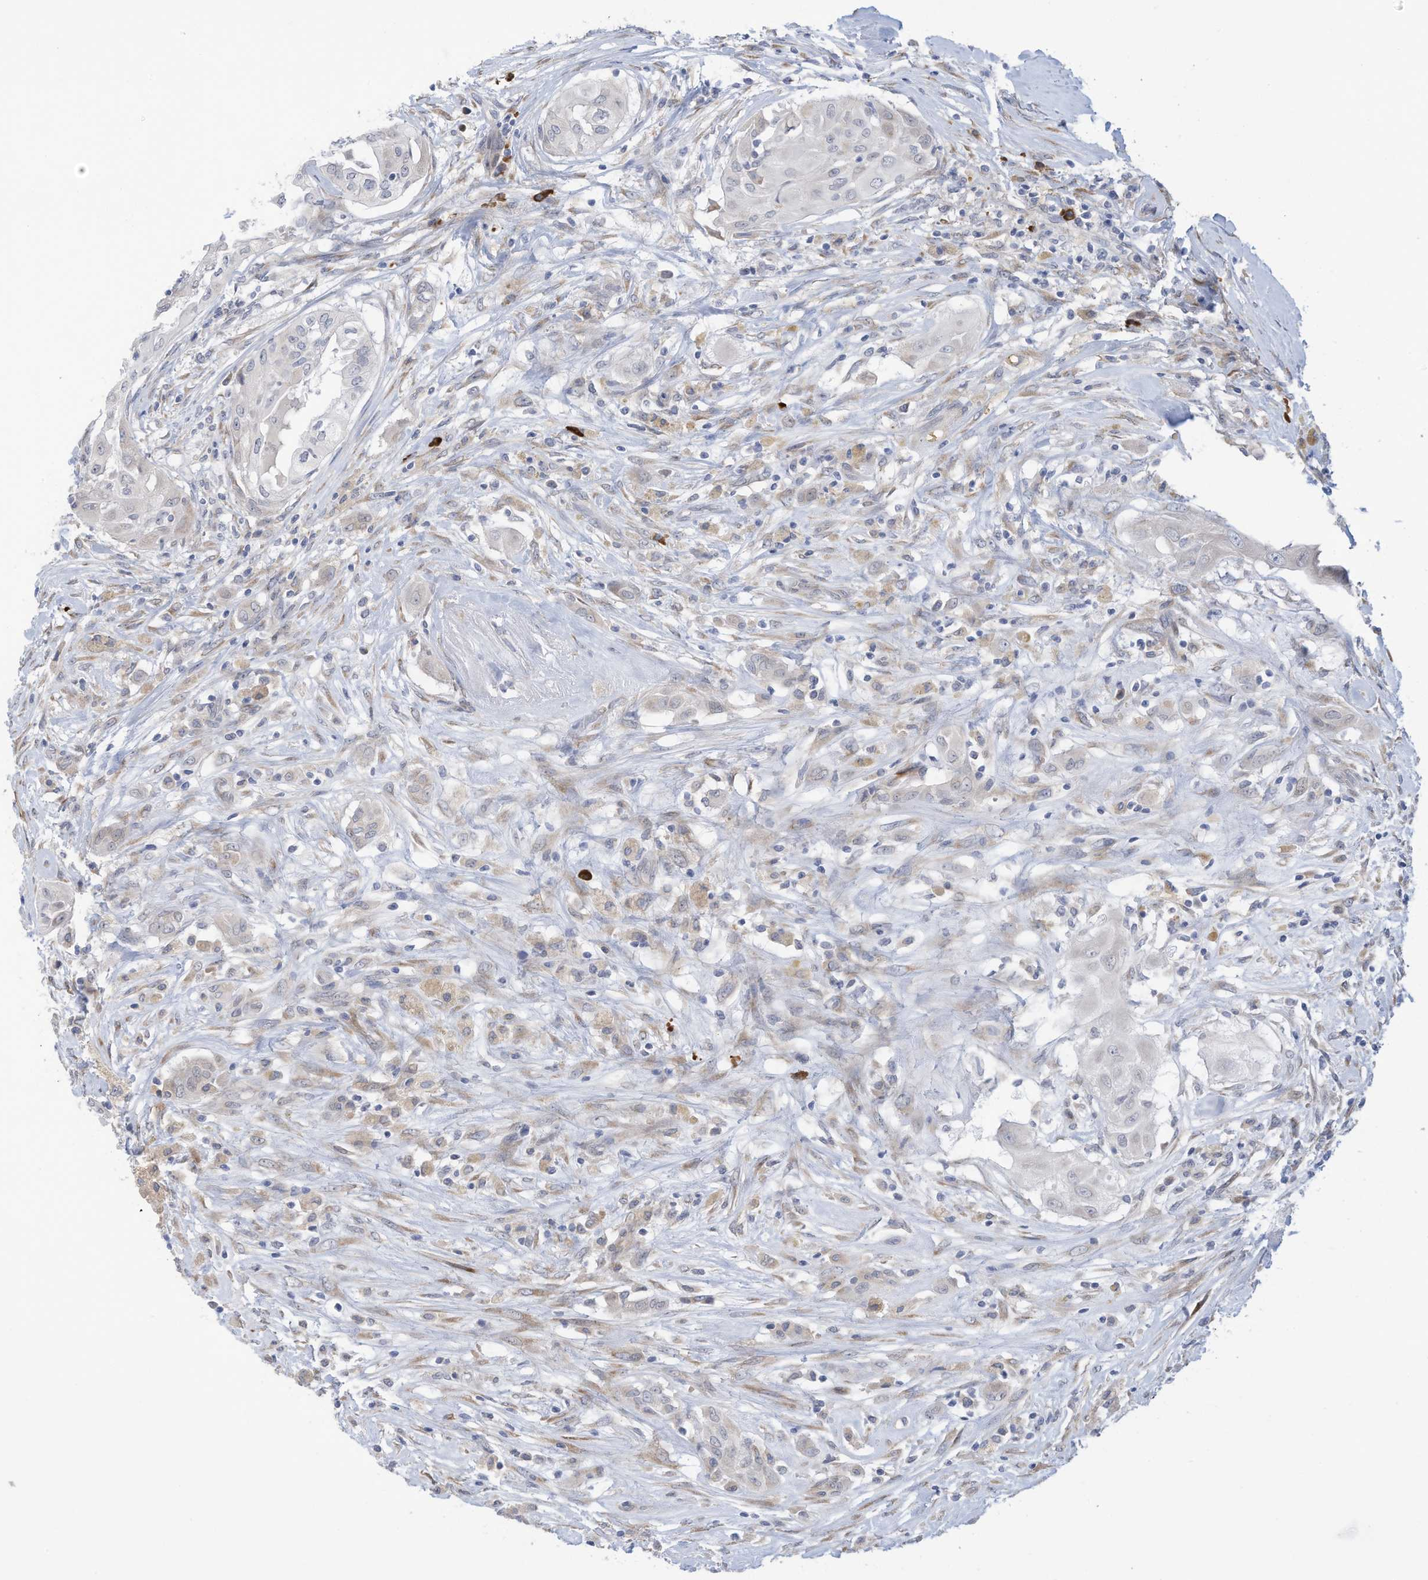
{"staining": {"intensity": "negative", "quantity": "none", "location": "none"}, "tissue": "thyroid cancer", "cell_type": "Tumor cells", "image_type": "cancer", "snomed": [{"axis": "morphology", "description": "Papillary adenocarcinoma, NOS"}, {"axis": "topography", "description": "Thyroid gland"}], "caption": "High magnification brightfield microscopy of papillary adenocarcinoma (thyroid) stained with DAB (3,3'-diaminobenzidine) (brown) and counterstained with hematoxylin (blue): tumor cells show no significant positivity. The staining was performed using DAB (3,3'-diaminobenzidine) to visualize the protein expression in brown, while the nuclei were stained in blue with hematoxylin (Magnification: 20x).", "gene": "ZNF292", "patient": {"sex": "female", "age": 59}}